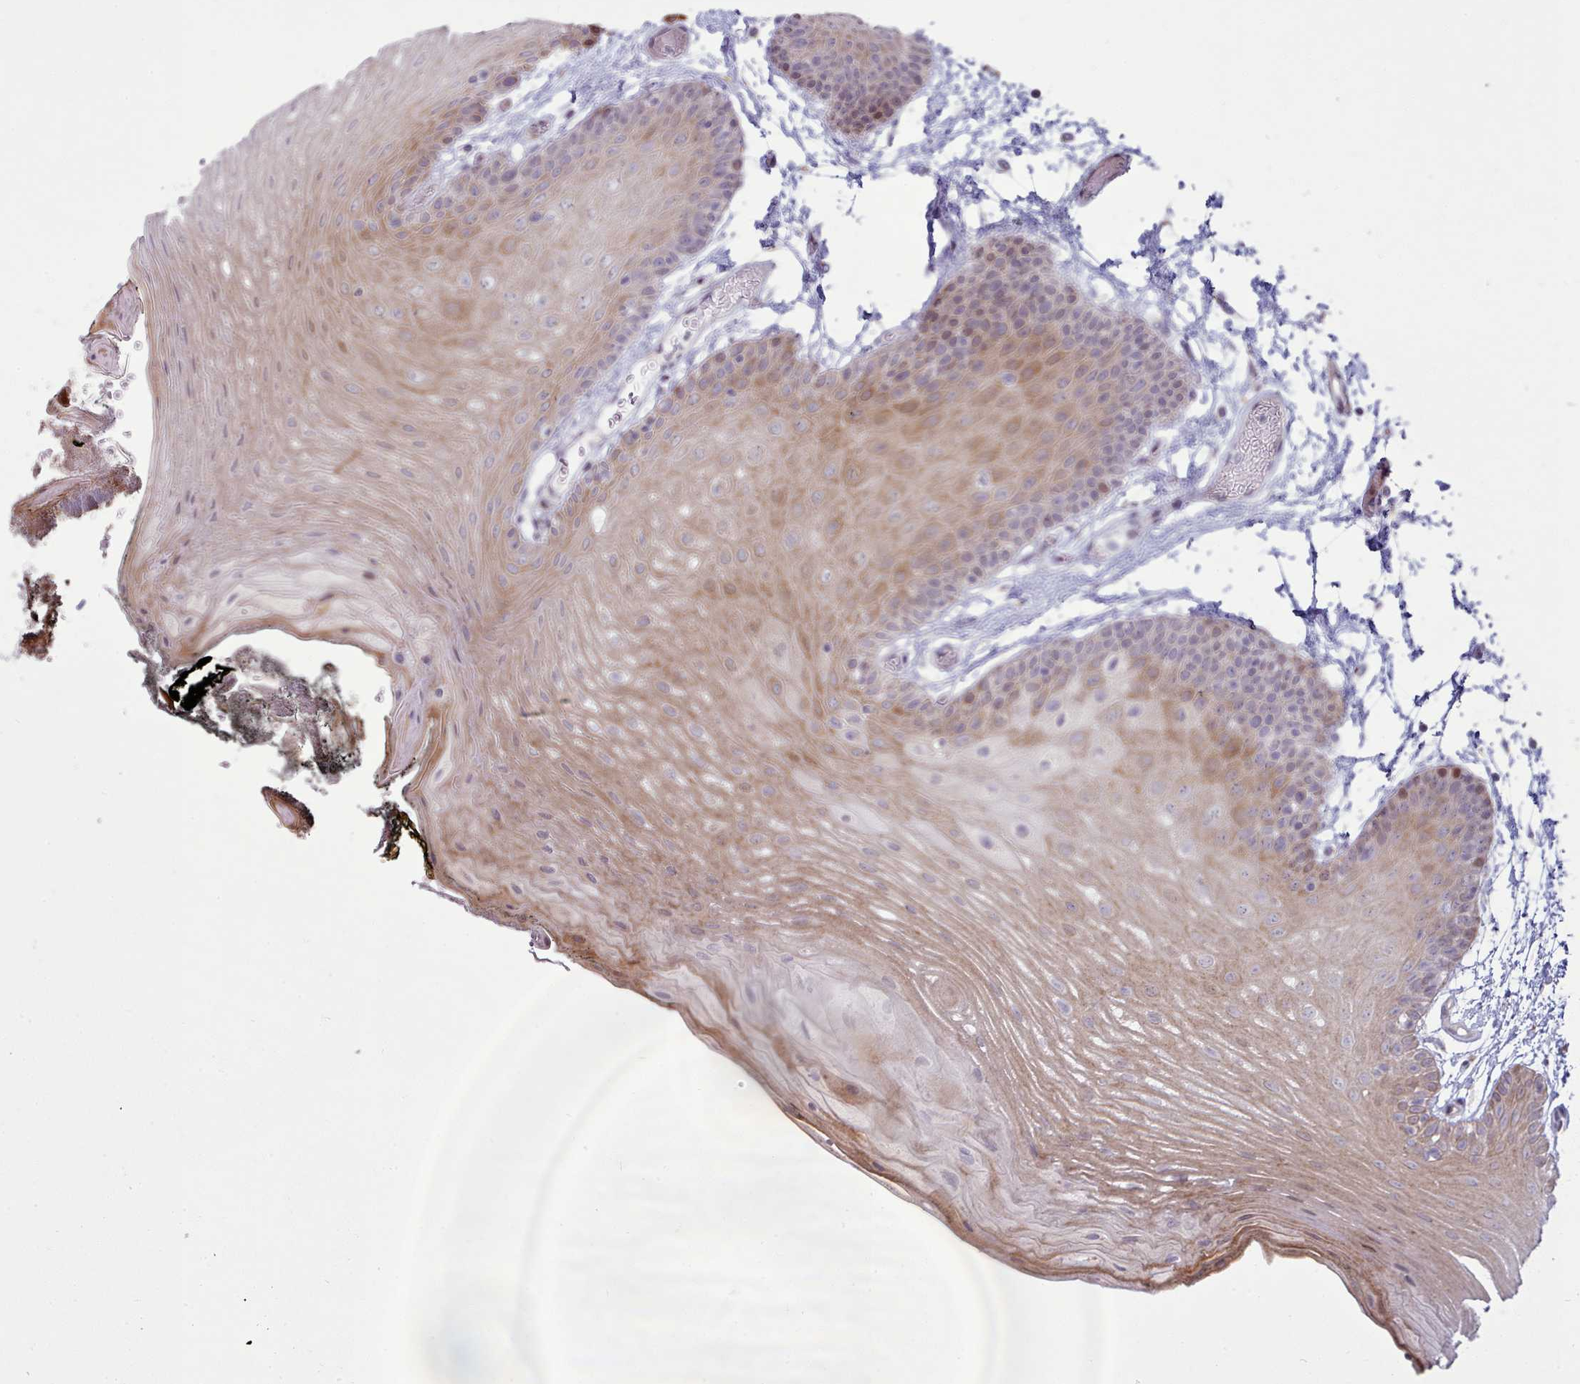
{"staining": {"intensity": "moderate", "quantity": "25%-75%", "location": "cytoplasmic/membranous"}, "tissue": "oral mucosa", "cell_type": "Squamous epithelial cells", "image_type": "normal", "snomed": [{"axis": "morphology", "description": "Normal tissue, NOS"}, {"axis": "morphology", "description": "Squamous cell carcinoma, NOS"}, {"axis": "topography", "description": "Oral tissue"}, {"axis": "topography", "description": "Head-Neck"}], "caption": "Immunohistochemical staining of benign human oral mucosa reveals 25%-75% levels of moderate cytoplasmic/membranous protein positivity in about 25%-75% of squamous epithelial cells.", "gene": "PPP3R1", "patient": {"sex": "female", "age": 81}}